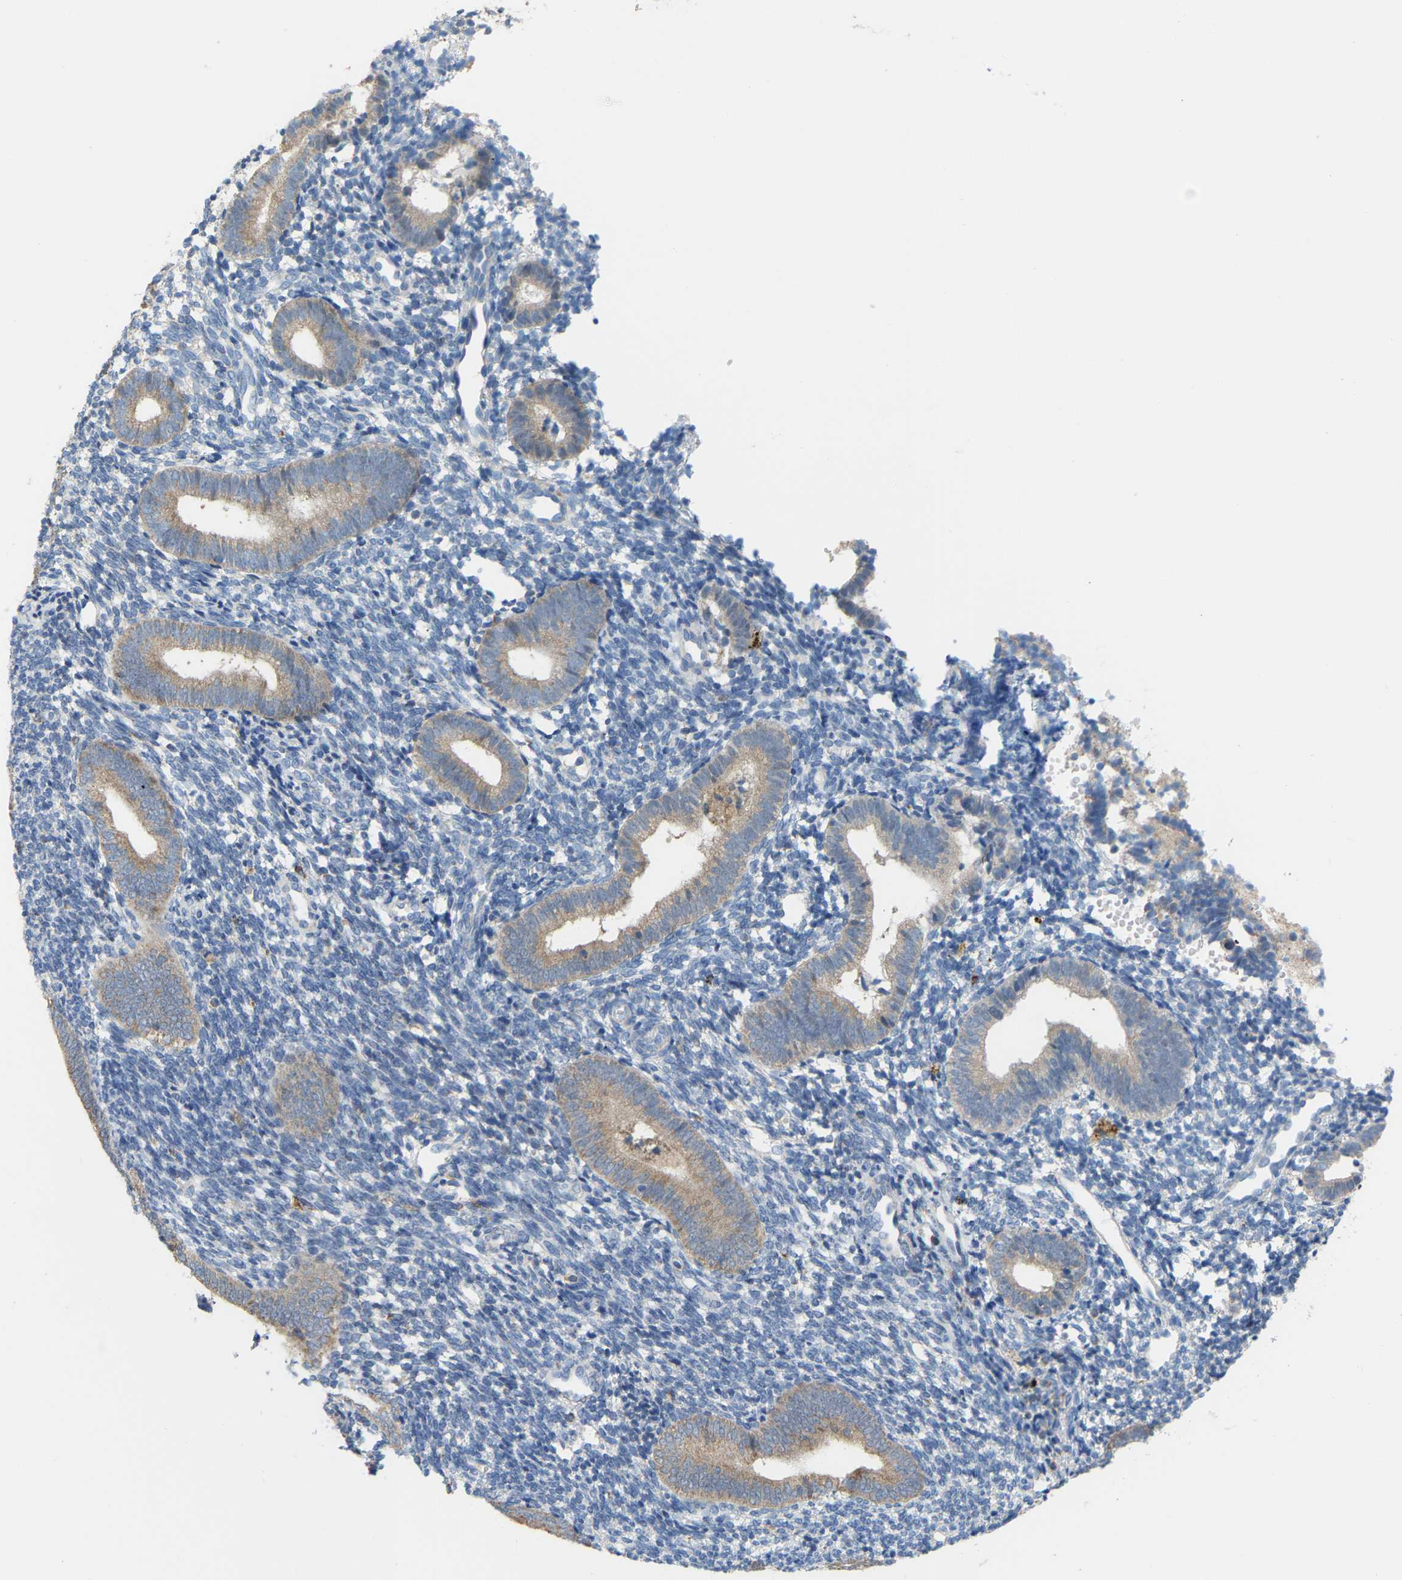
{"staining": {"intensity": "negative", "quantity": "none", "location": "none"}, "tissue": "endometrium", "cell_type": "Cells in endometrial stroma", "image_type": "normal", "snomed": [{"axis": "morphology", "description": "Normal tissue, NOS"}, {"axis": "topography", "description": "Uterus"}, {"axis": "topography", "description": "Endometrium"}], "caption": "Immunohistochemistry of unremarkable endometrium exhibits no expression in cells in endometrial stroma.", "gene": "CROT", "patient": {"sex": "female", "age": 33}}